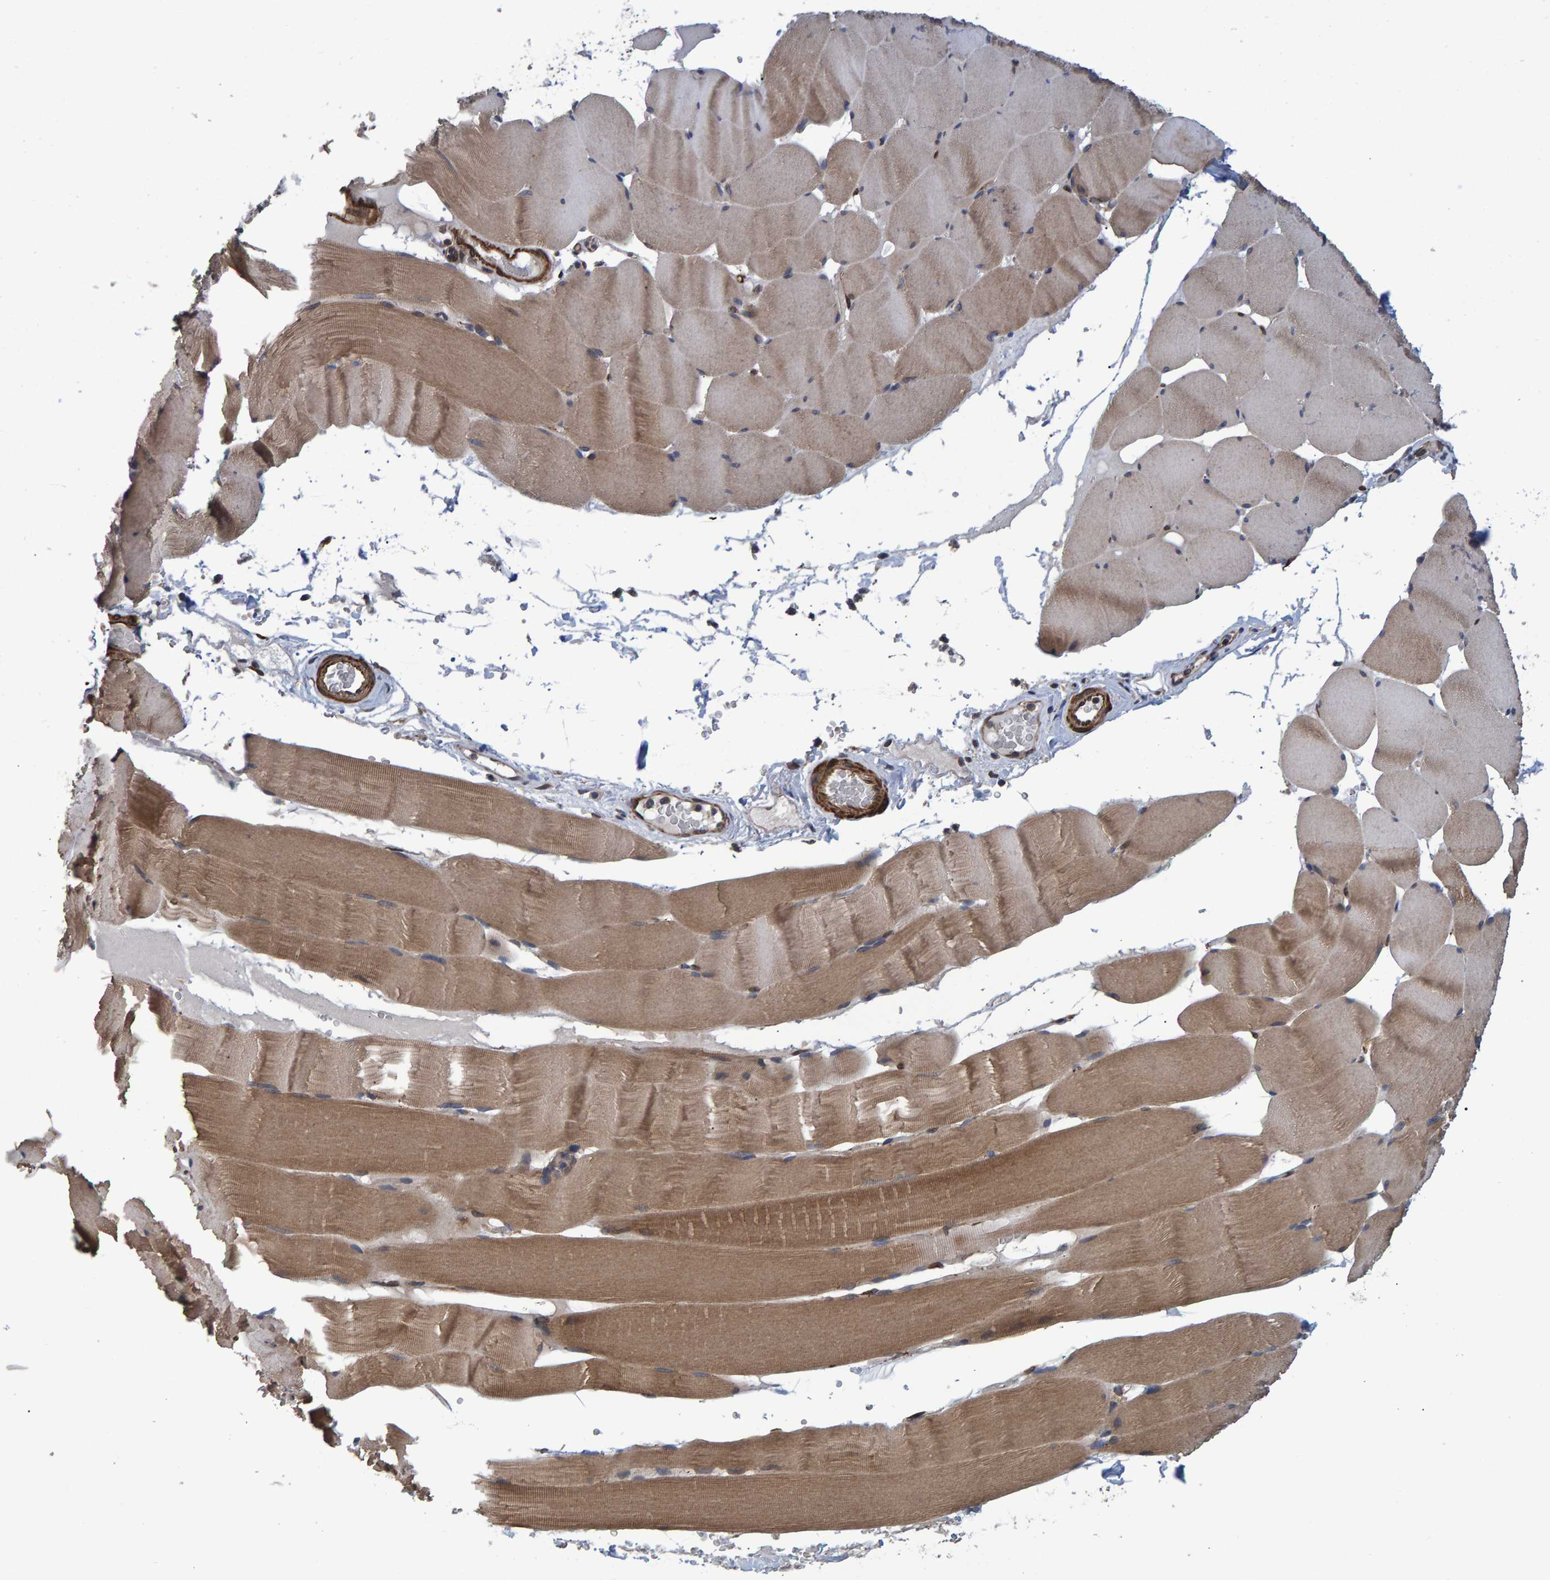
{"staining": {"intensity": "moderate", "quantity": ">75%", "location": "cytoplasmic/membranous"}, "tissue": "skeletal muscle", "cell_type": "Myocytes", "image_type": "normal", "snomed": [{"axis": "morphology", "description": "Normal tissue, NOS"}, {"axis": "topography", "description": "Skeletal muscle"}], "caption": "Skeletal muscle stained with IHC demonstrates moderate cytoplasmic/membranous expression in approximately >75% of myocytes. (Stains: DAB in brown, nuclei in blue, Microscopy: brightfield microscopy at high magnification).", "gene": "ATP6V1H", "patient": {"sex": "male", "age": 62}}